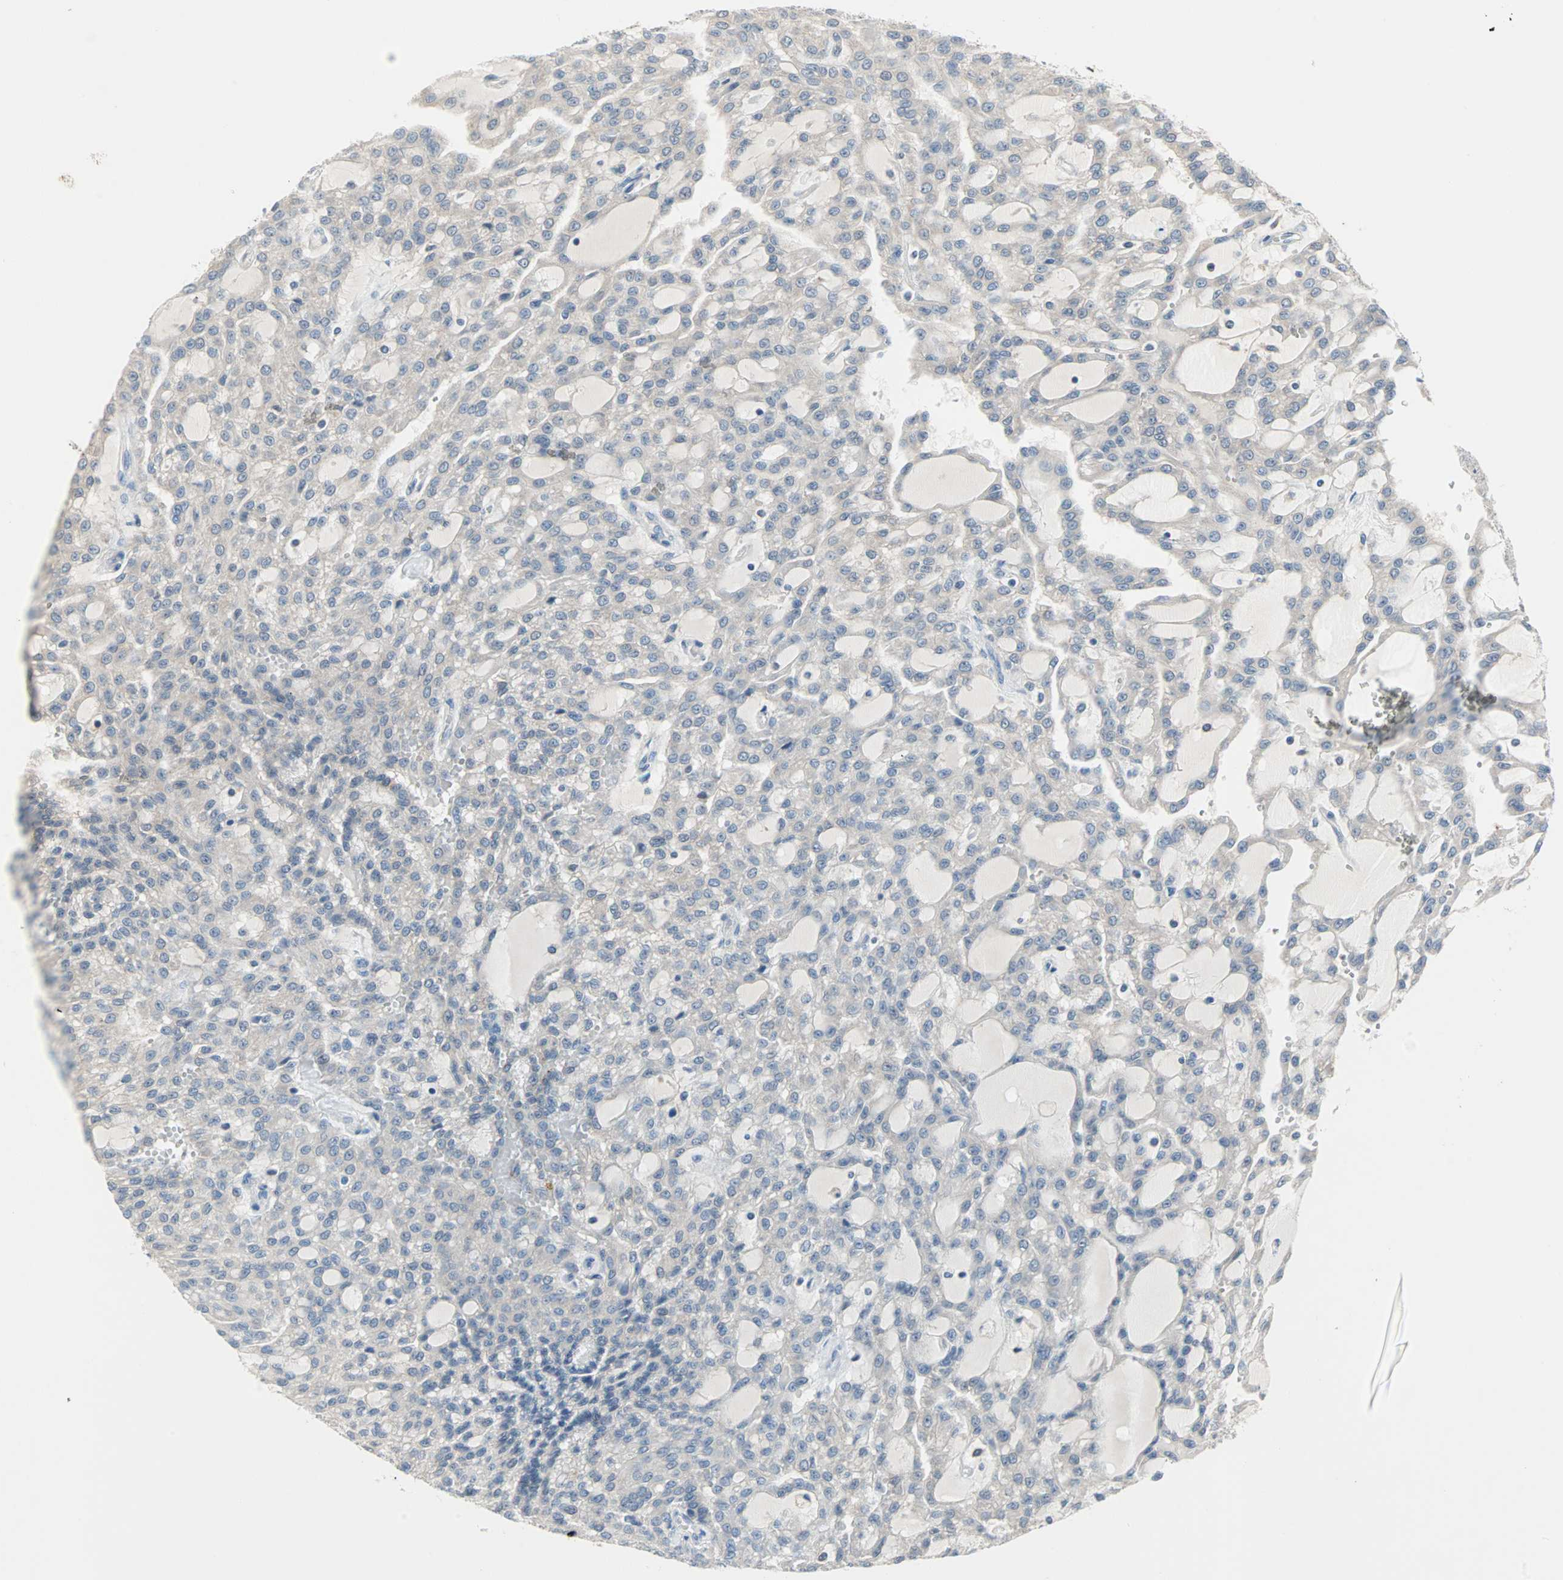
{"staining": {"intensity": "weak", "quantity": "25%-75%", "location": "cytoplasmic/membranous"}, "tissue": "renal cancer", "cell_type": "Tumor cells", "image_type": "cancer", "snomed": [{"axis": "morphology", "description": "Adenocarcinoma, NOS"}, {"axis": "topography", "description": "Kidney"}], "caption": "Weak cytoplasmic/membranous expression for a protein is appreciated in approximately 25%-75% of tumor cells of renal cancer using immunohistochemistry (IHC).", "gene": "MPI", "patient": {"sex": "male", "age": 63}}